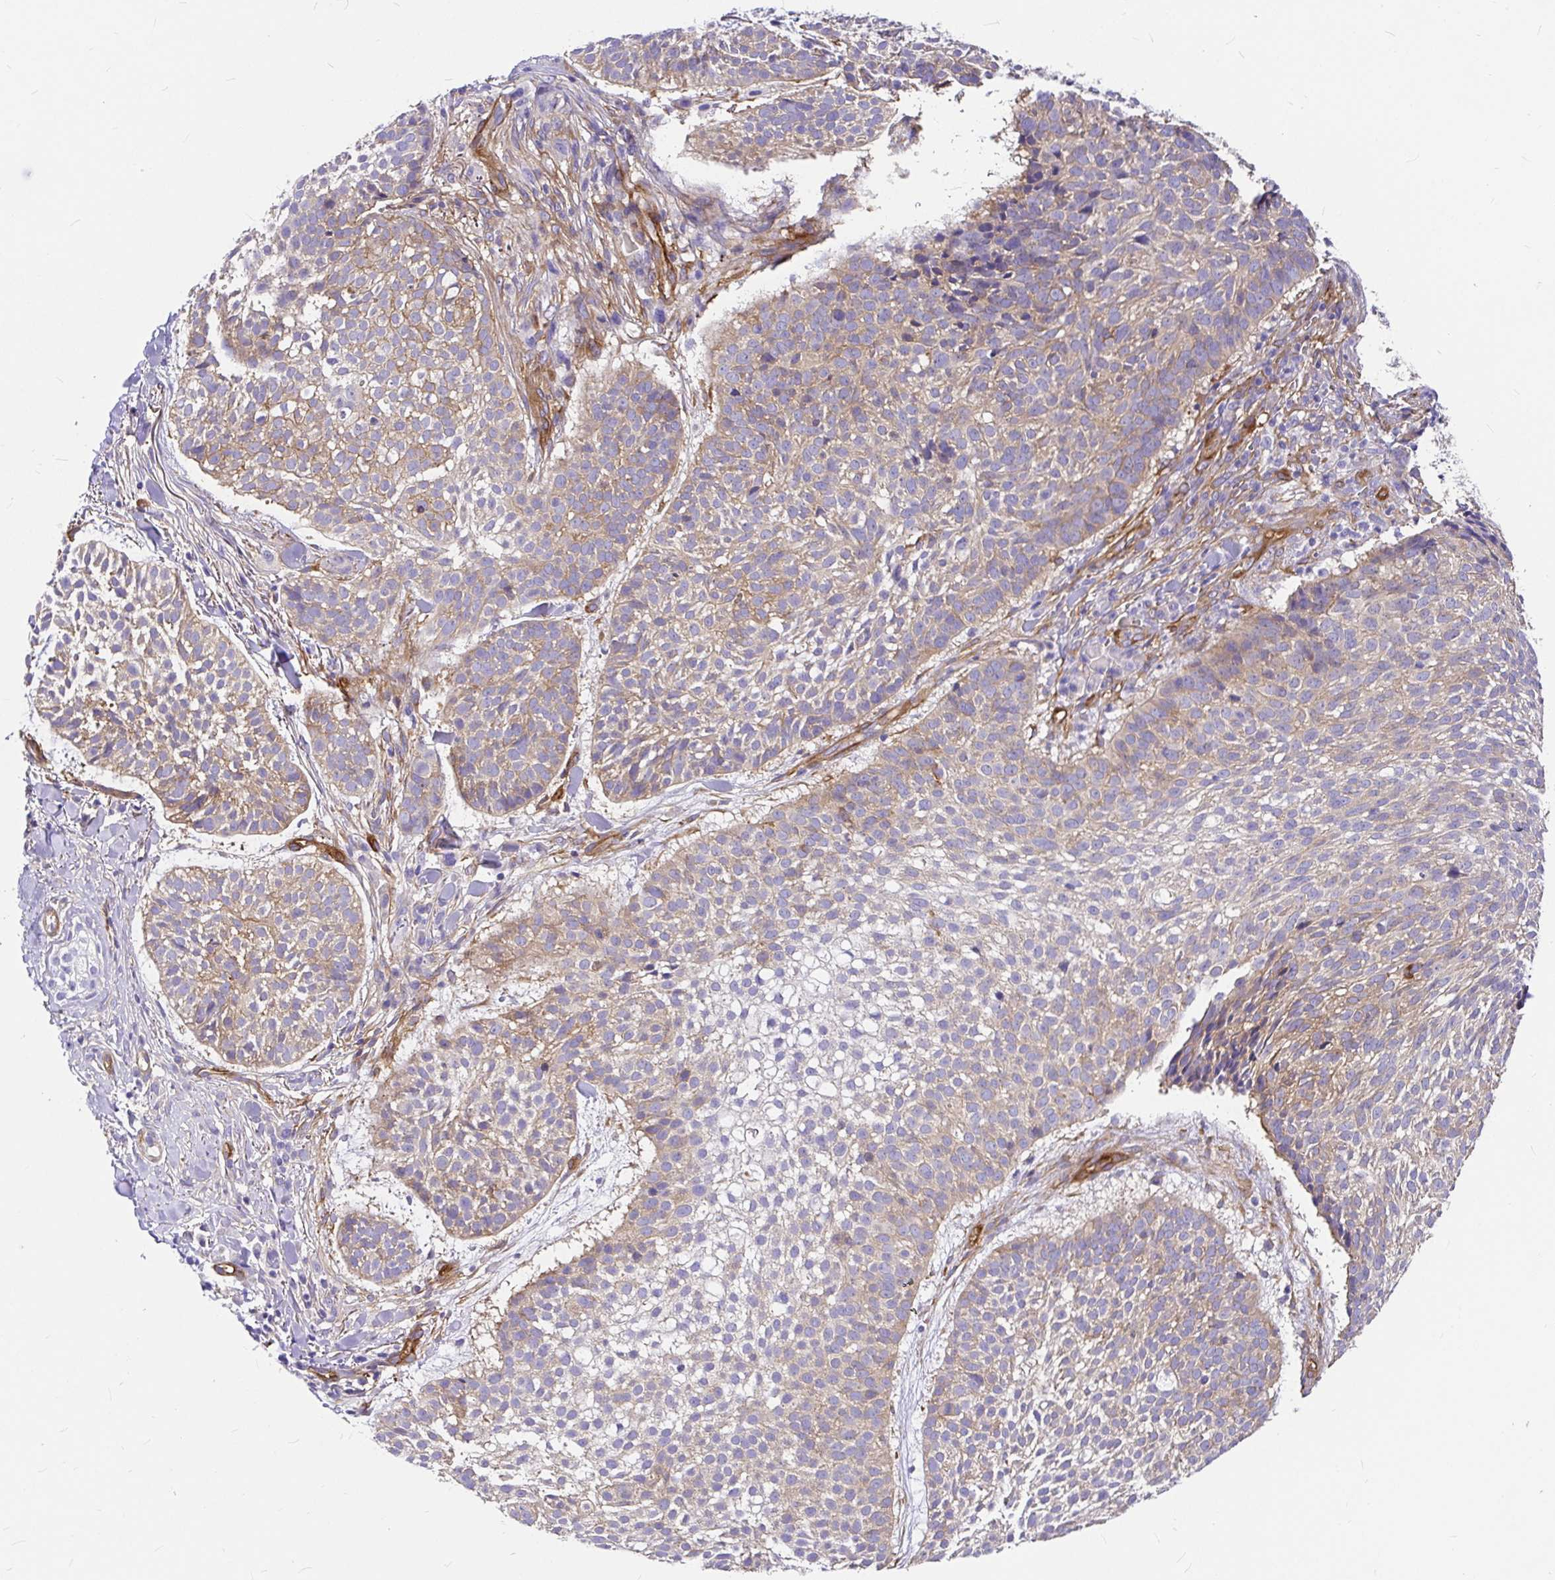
{"staining": {"intensity": "weak", "quantity": "25%-75%", "location": "cytoplasmic/membranous"}, "tissue": "skin cancer", "cell_type": "Tumor cells", "image_type": "cancer", "snomed": [{"axis": "morphology", "description": "Basal cell carcinoma"}, {"axis": "topography", "description": "Skin"}, {"axis": "topography", "description": "Skin of scalp"}], "caption": "Basal cell carcinoma (skin) was stained to show a protein in brown. There is low levels of weak cytoplasmic/membranous staining in approximately 25%-75% of tumor cells.", "gene": "MYO1B", "patient": {"sex": "female", "age": 45}}